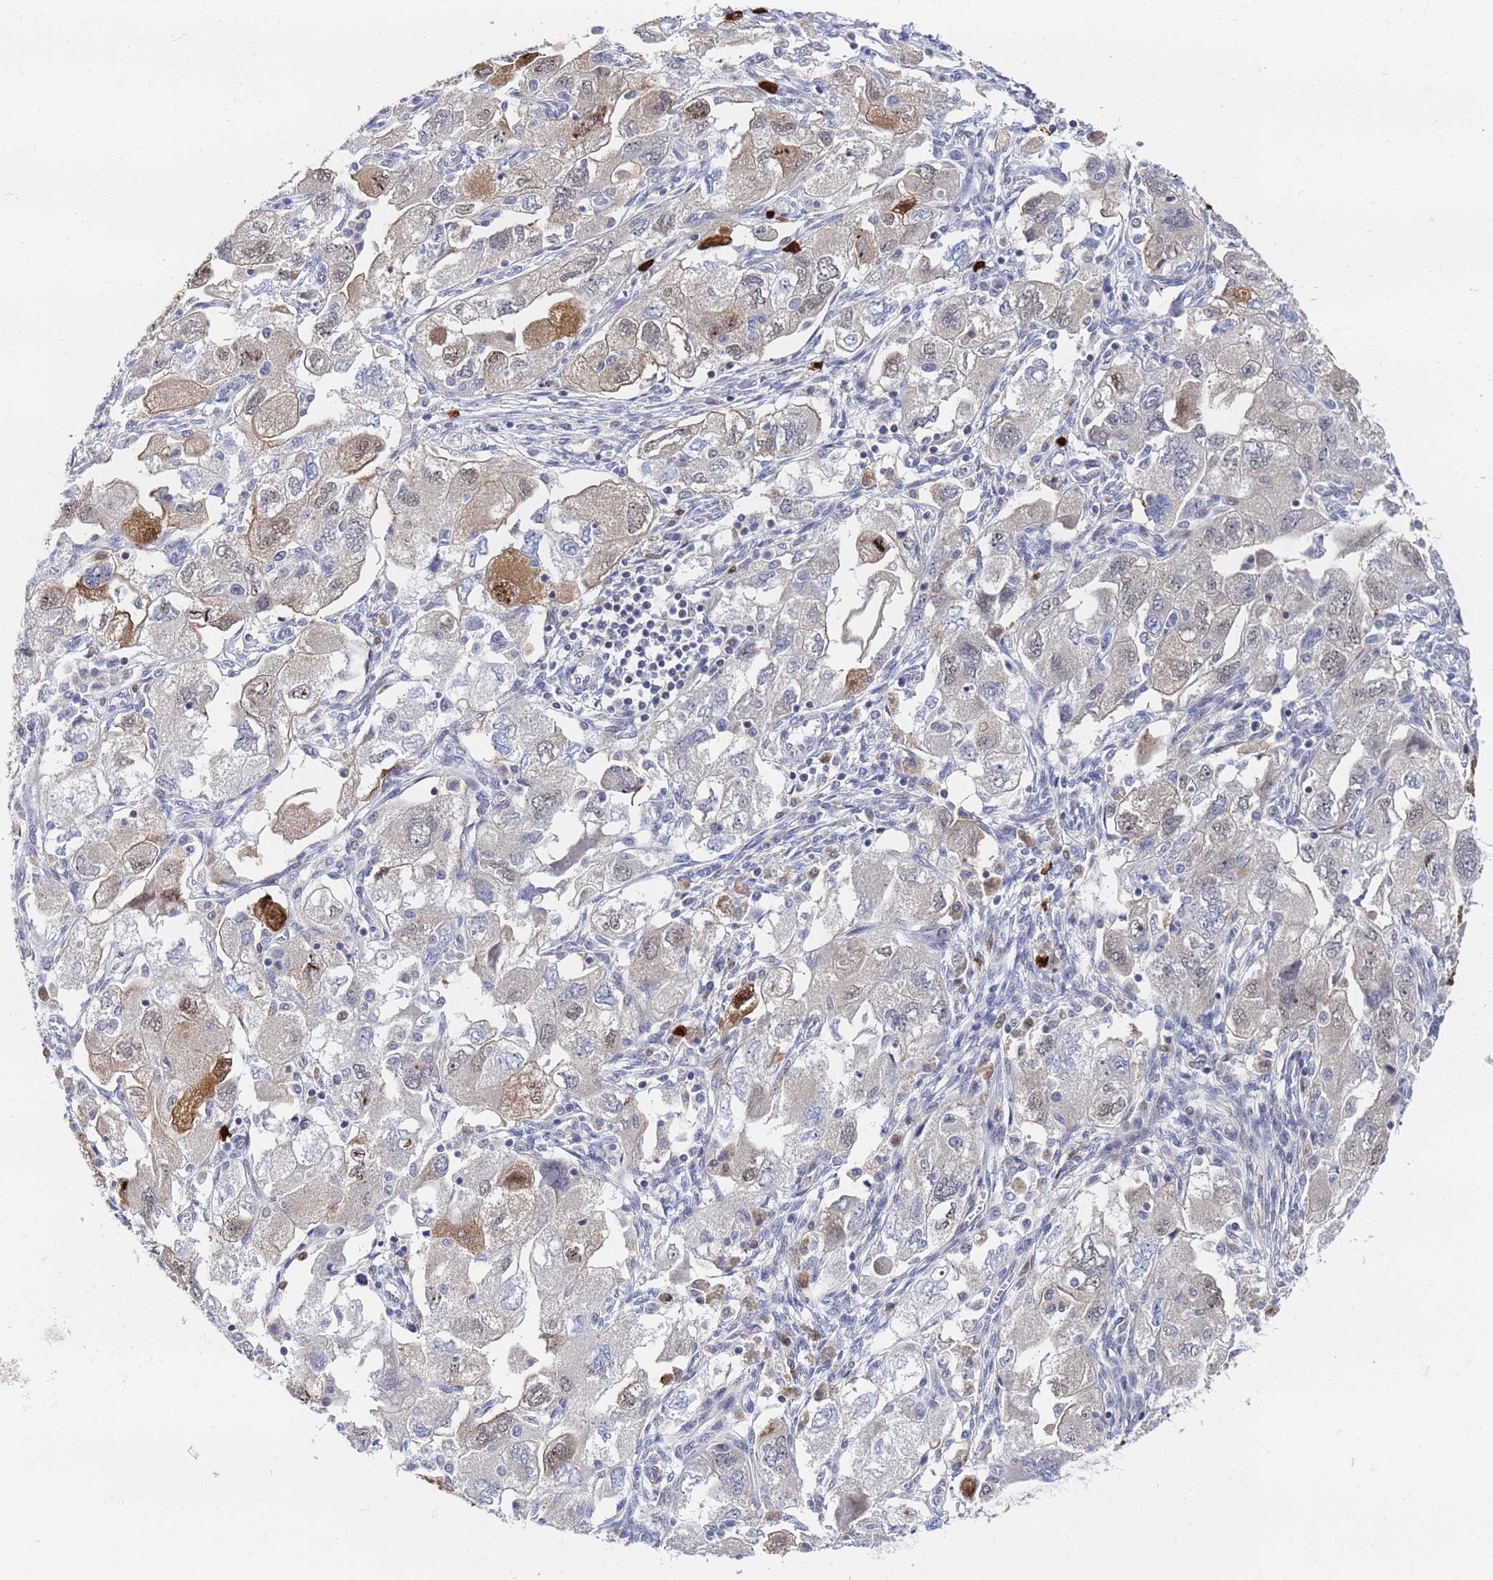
{"staining": {"intensity": "moderate", "quantity": "<25%", "location": "cytoplasmic/membranous,nuclear"}, "tissue": "ovarian cancer", "cell_type": "Tumor cells", "image_type": "cancer", "snomed": [{"axis": "morphology", "description": "Carcinoma, NOS"}, {"axis": "morphology", "description": "Cystadenocarcinoma, serous, NOS"}, {"axis": "topography", "description": "Ovary"}], "caption": "Tumor cells show moderate cytoplasmic/membranous and nuclear positivity in approximately <25% of cells in carcinoma (ovarian). The staining was performed using DAB (3,3'-diaminobenzidine), with brown indicating positive protein expression. Nuclei are stained blue with hematoxylin.", "gene": "MTCL1", "patient": {"sex": "female", "age": 69}}